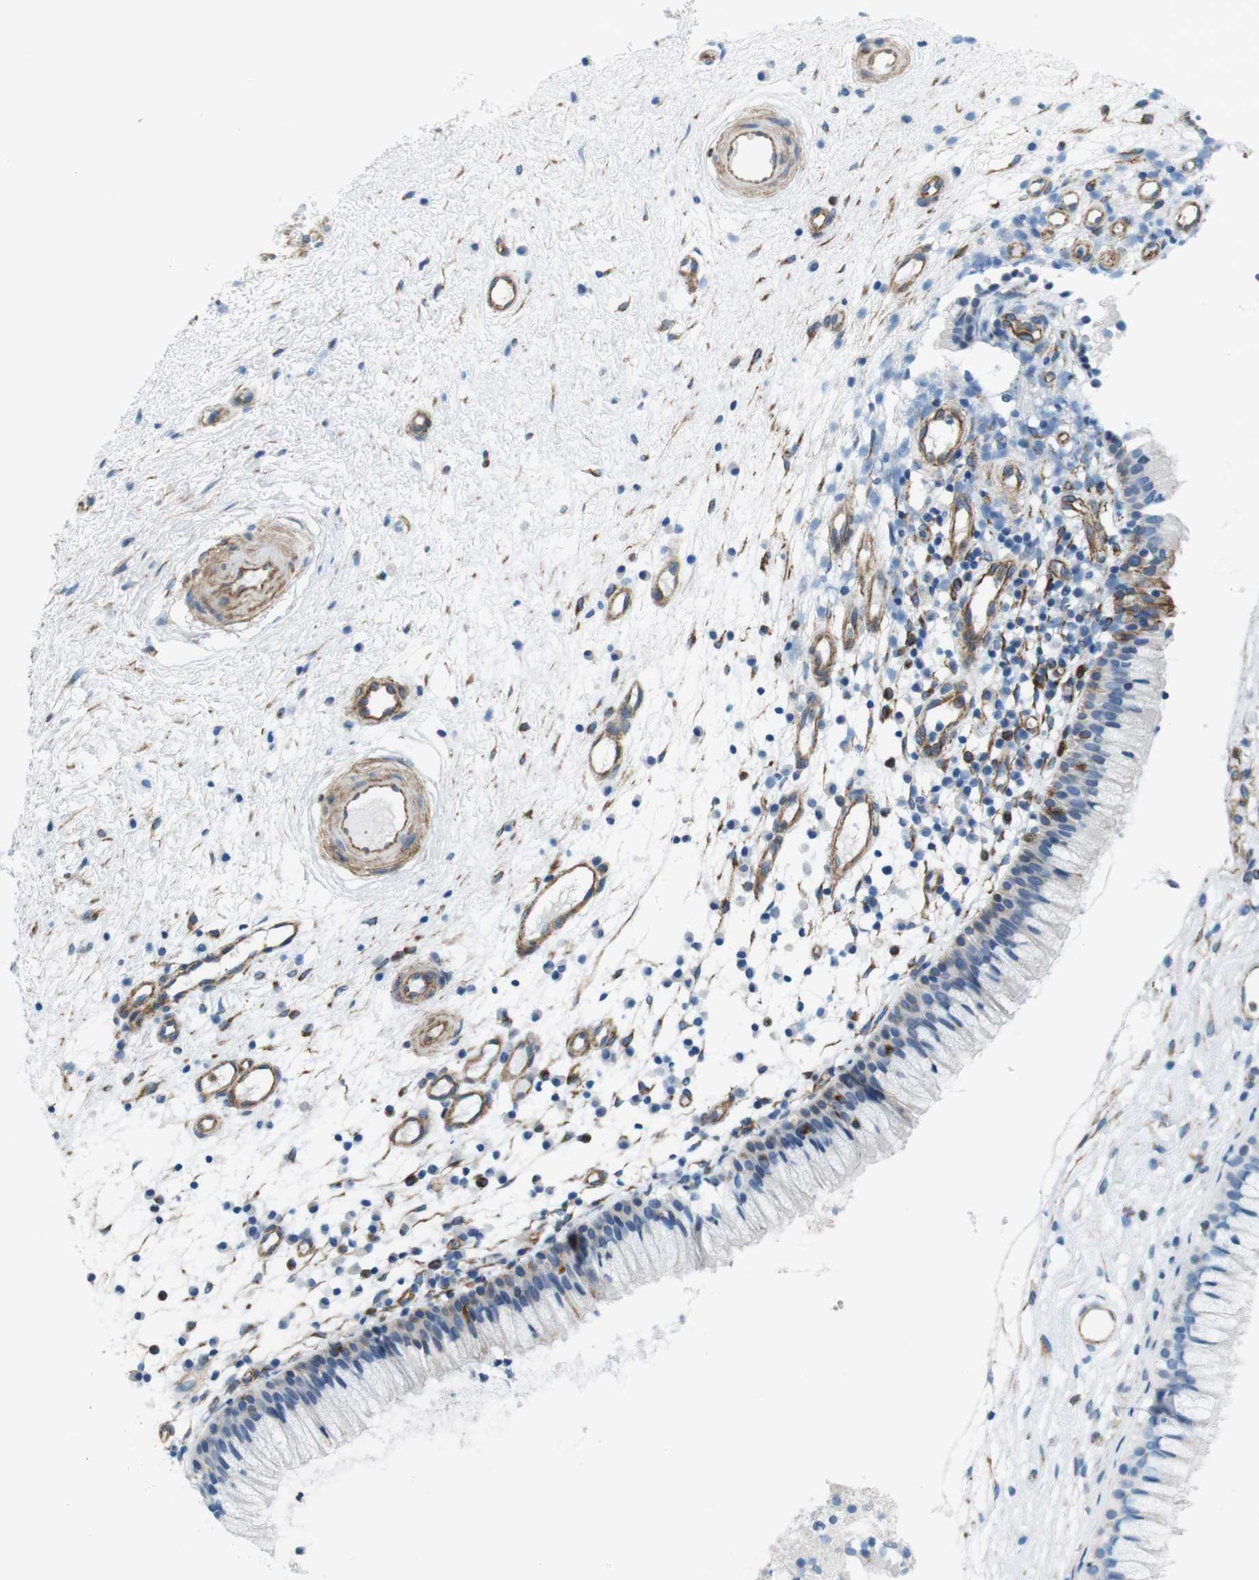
{"staining": {"intensity": "moderate", "quantity": "<25%", "location": "cytoplasmic/membranous"}, "tissue": "nasopharynx", "cell_type": "Respiratory epithelial cells", "image_type": "normal", "snomed": [{"axis": "morphology", "description": "Normal tissue, NOS"}, {"axis": "topography", "description": "Nasopharynx"}], "caption": "An immunohistochemistry (IHC) histopathology image of normal tissue is shown. Protein staining in brown highlights moderate cytoplasmic/membranous positivity in nasopharynx within respiratory epithelial cells.", "gene": "MYH9", "patient": {"sex": "male", "age": 21}}